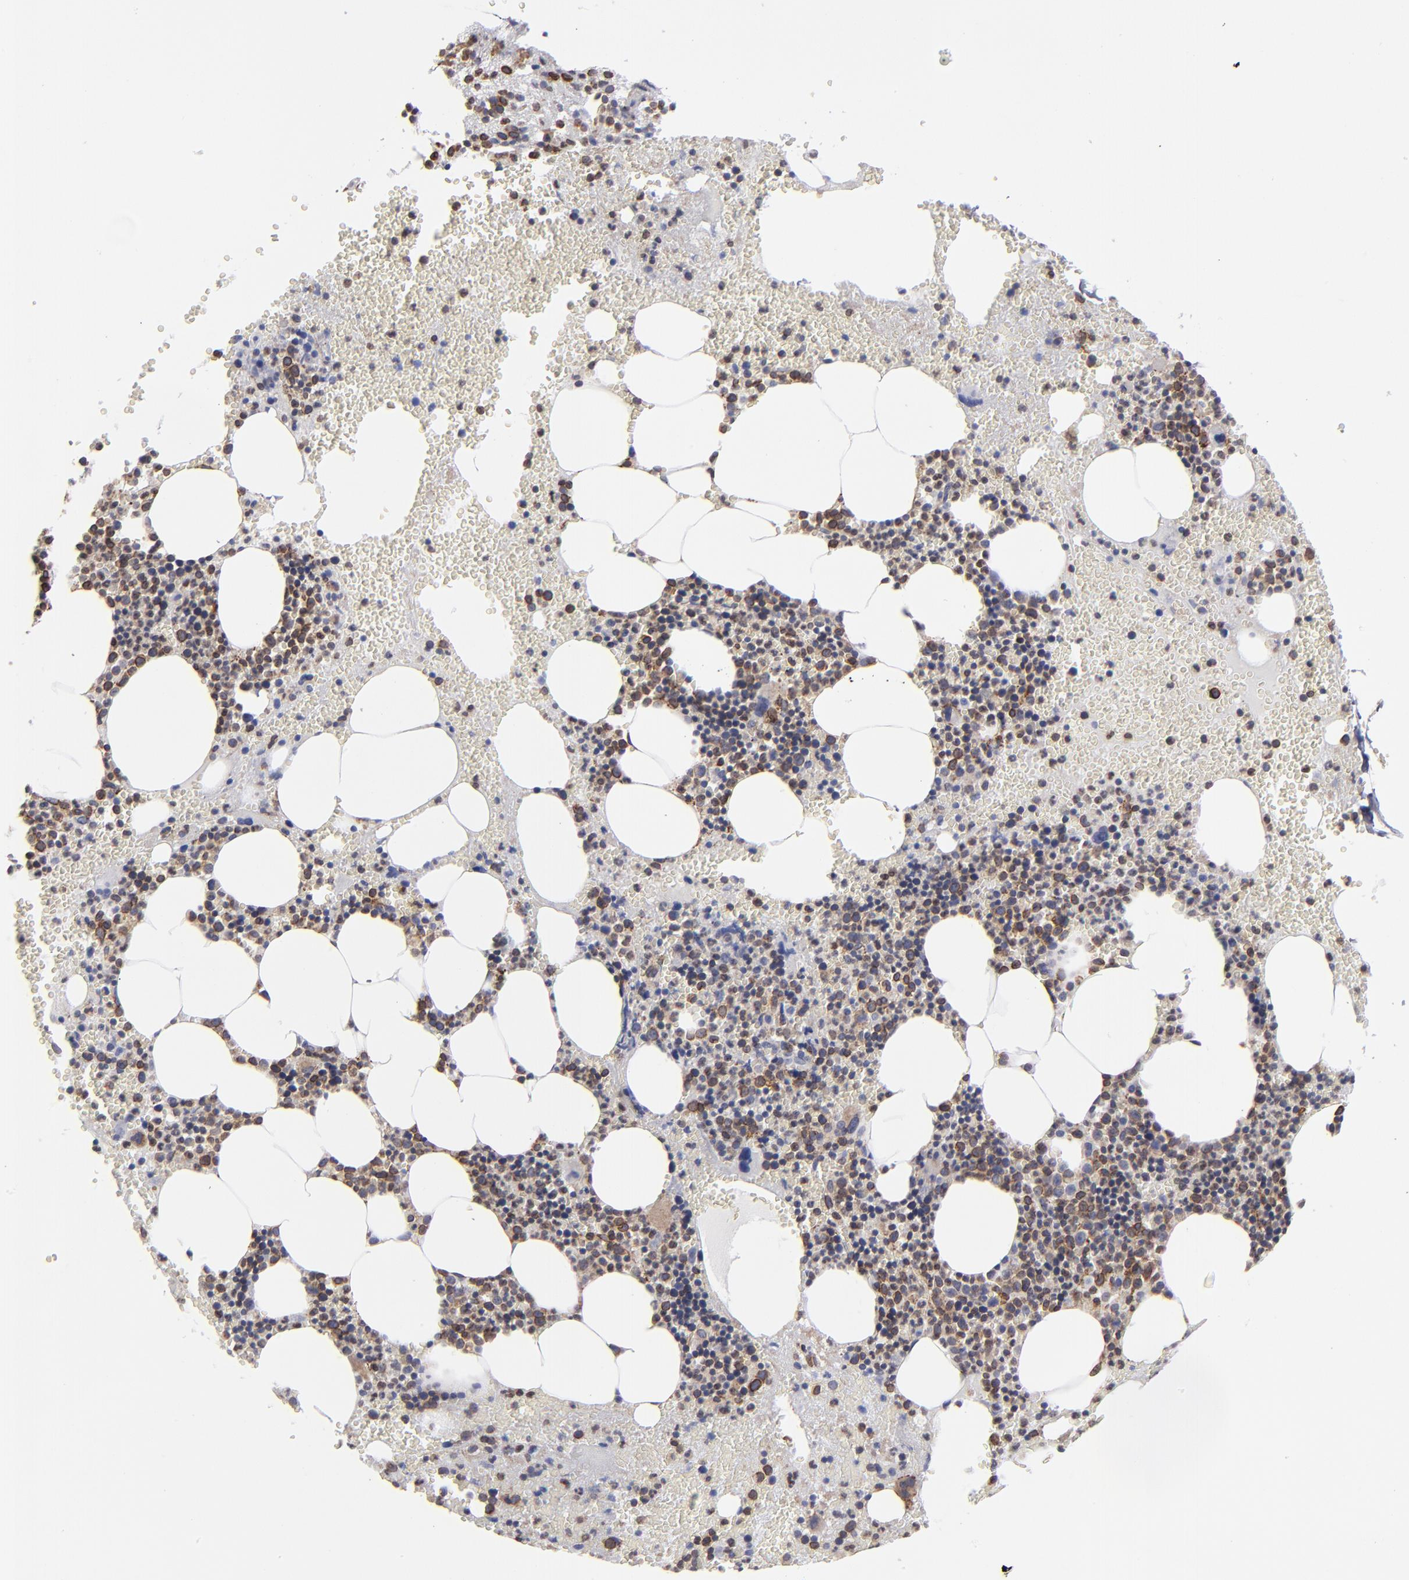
{"staining": {"intensity": "moderate", "quantity": "25%-75%", "location": "cytoplasmic/membranous"}, "tissue": "bone marrow", "cell_type": "Hematopoietic cells", "image_type": "normal", "snomed": [{"axis": "morphology", "description": "Normal tissue, NOS"}, {"axis": "topography", "description": "Bone marrow"}], "caption": "The histopathology image shows staining of normal bone marrow, revealing moderate cytoplasmic/membranous protein expression (brown color) within hematopoietic cells. (brown staining indicates protein expression, while blue staining denotes nuclei).", "gene": "TMX1", "patient": {"sex": "male", "age": 82}}